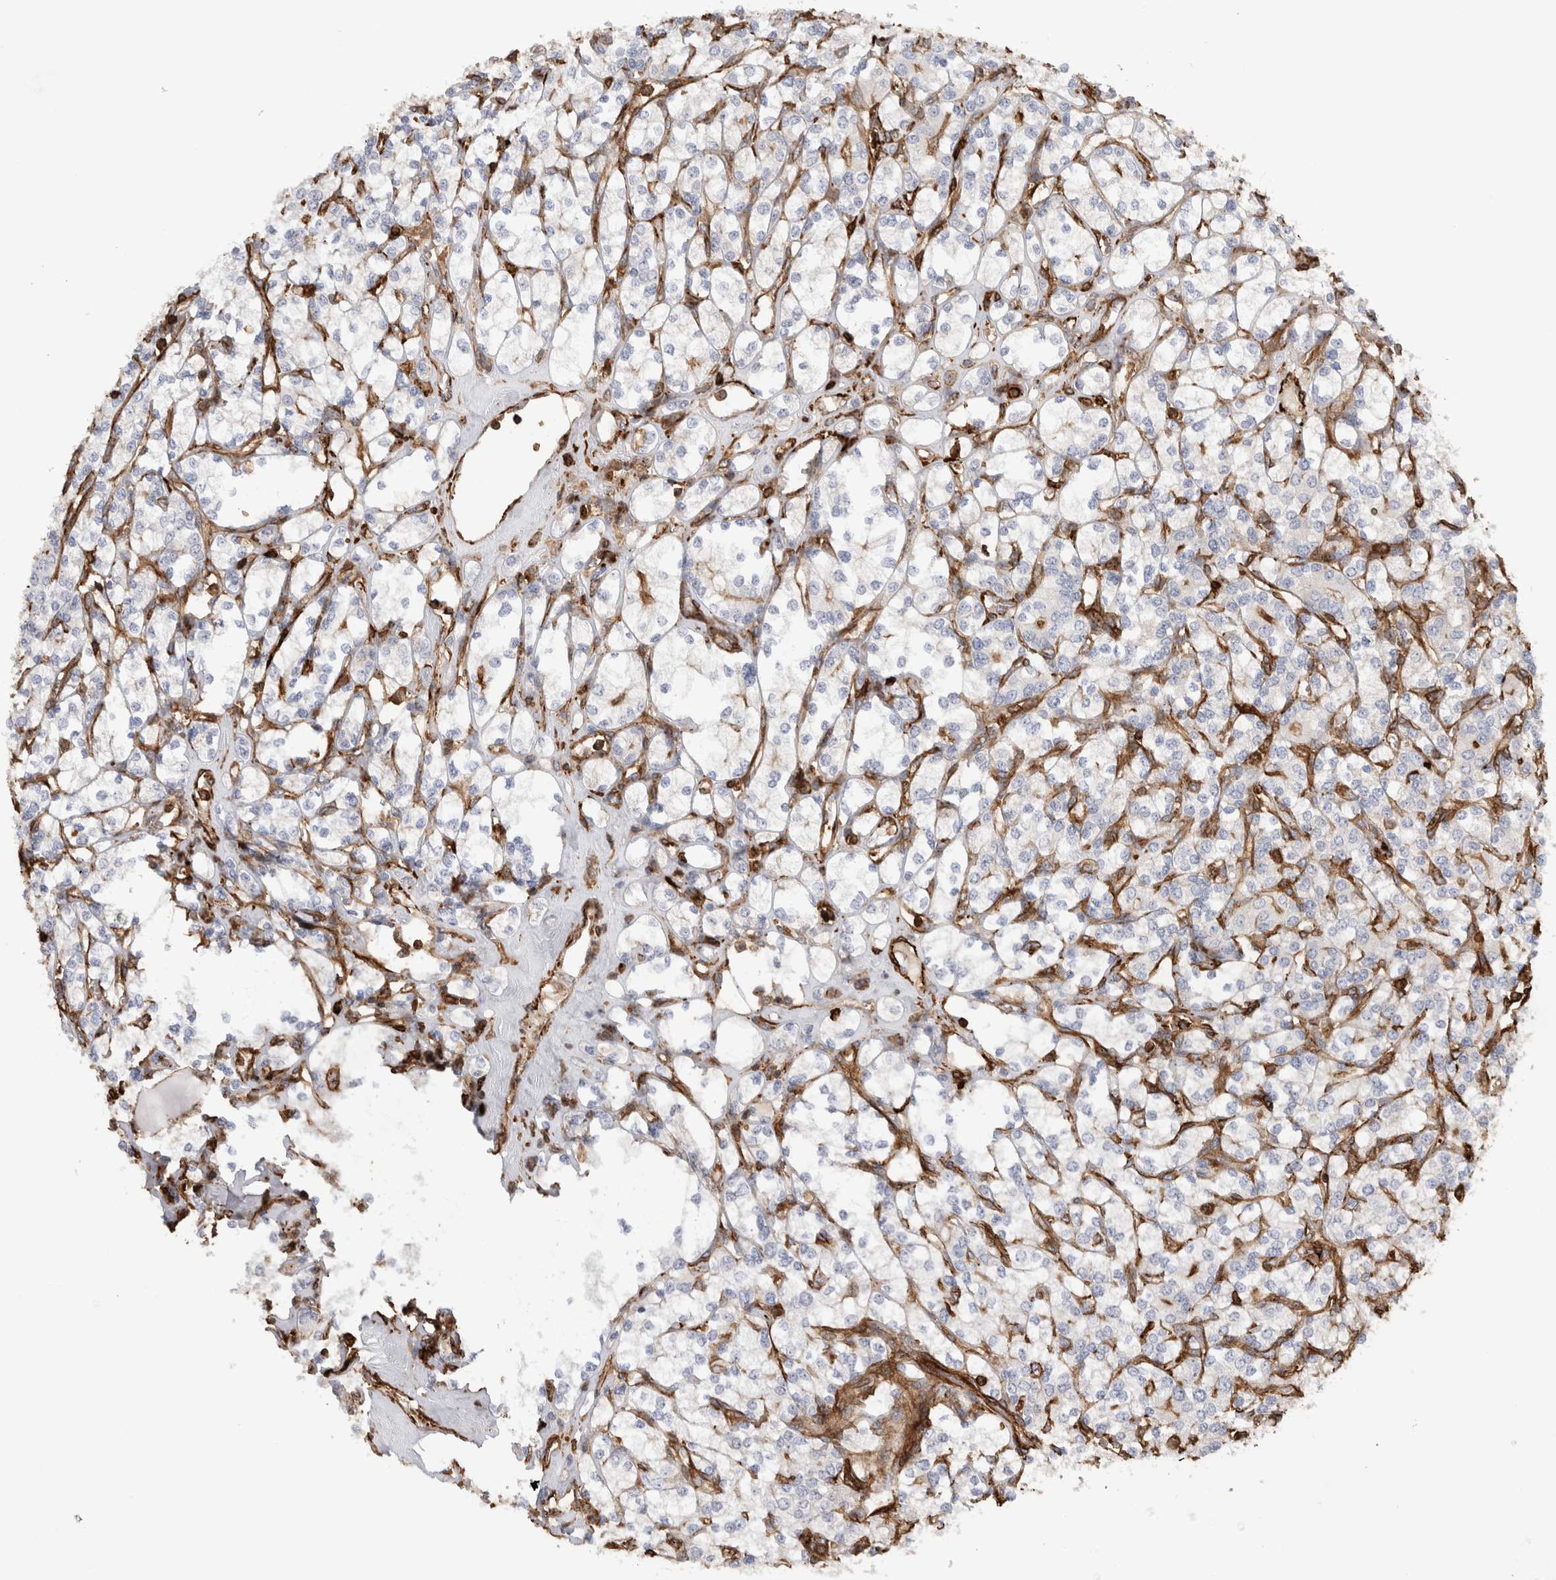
{"staining": {"intensity": "negative", "quantity": "none", "location": "none"}, "tissue": "renal cancer", "cell_type": "Tumor cells", "image_type": "cancer", "snomed": [{"axis": "morphology", "description": "Adenocarcinoma, NOS"}, {"axis": "topography", "description": "Kidney"}], "caption": "A micrograph of human adenocarcinoma (renal) is negative for staining in tumor cells.", "gene": "GPER1", "patient": {"sex": "male", "age": 77}}